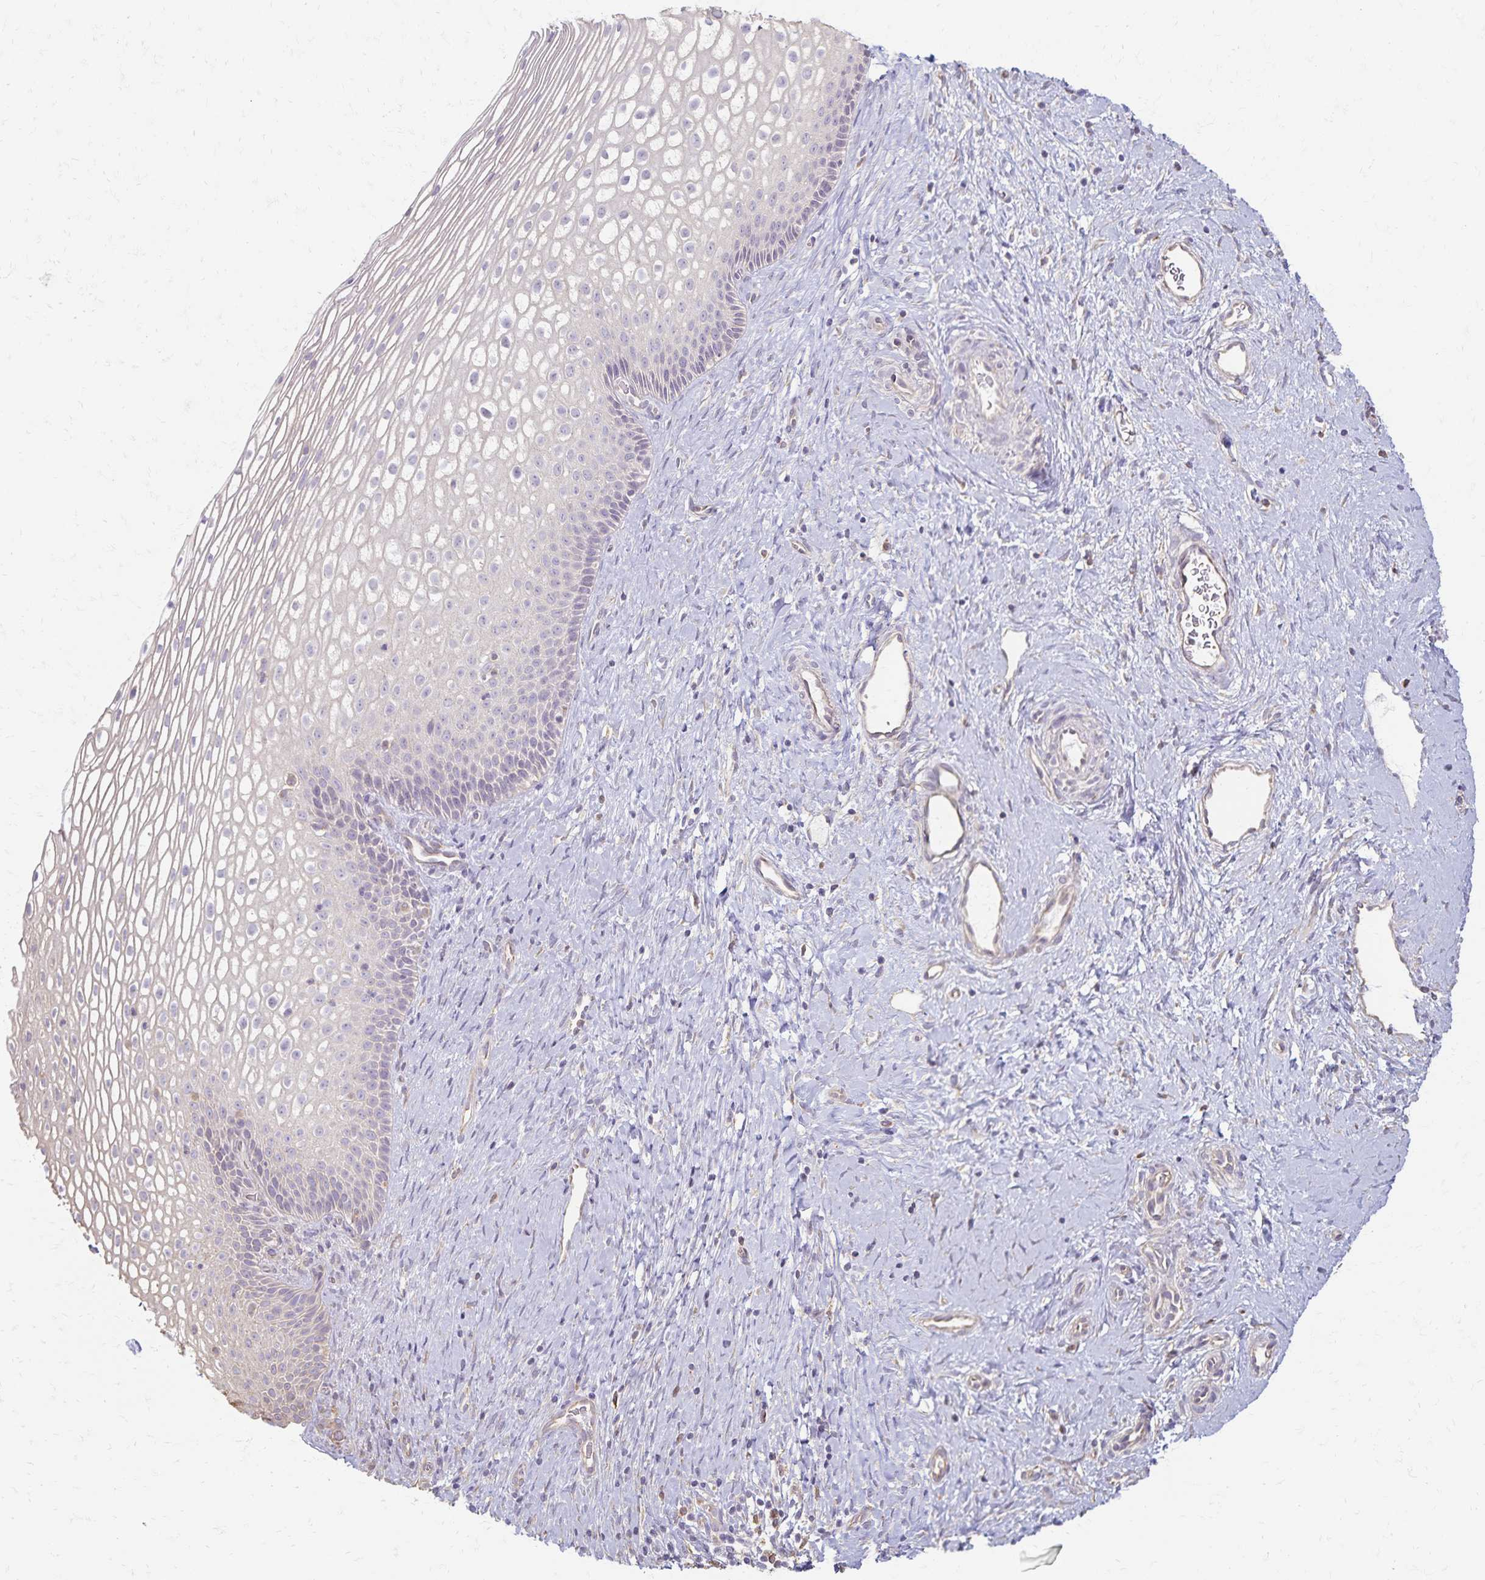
{"staining": {"intensity": "negative", "quantity": "none", "location": "none"}, "tissue": "cervix", "cell_type": "Squamous epithelial cells", "image_type": "normal", "snomed": [{"axis": "morphology", "description": "Normal tissue, NOS"}, {"axis": "topography", "description": "Cervix"}], "caption": "Squamous epithelial cells are negative for brown protein staining in benign cervix. (Stains: DAB IHC with hematoxylin counter stain, Microscopy: brightfield microscopy at high magnification).", "gene": "KISS1", "patient": {"sex": "female", "age": 34}}